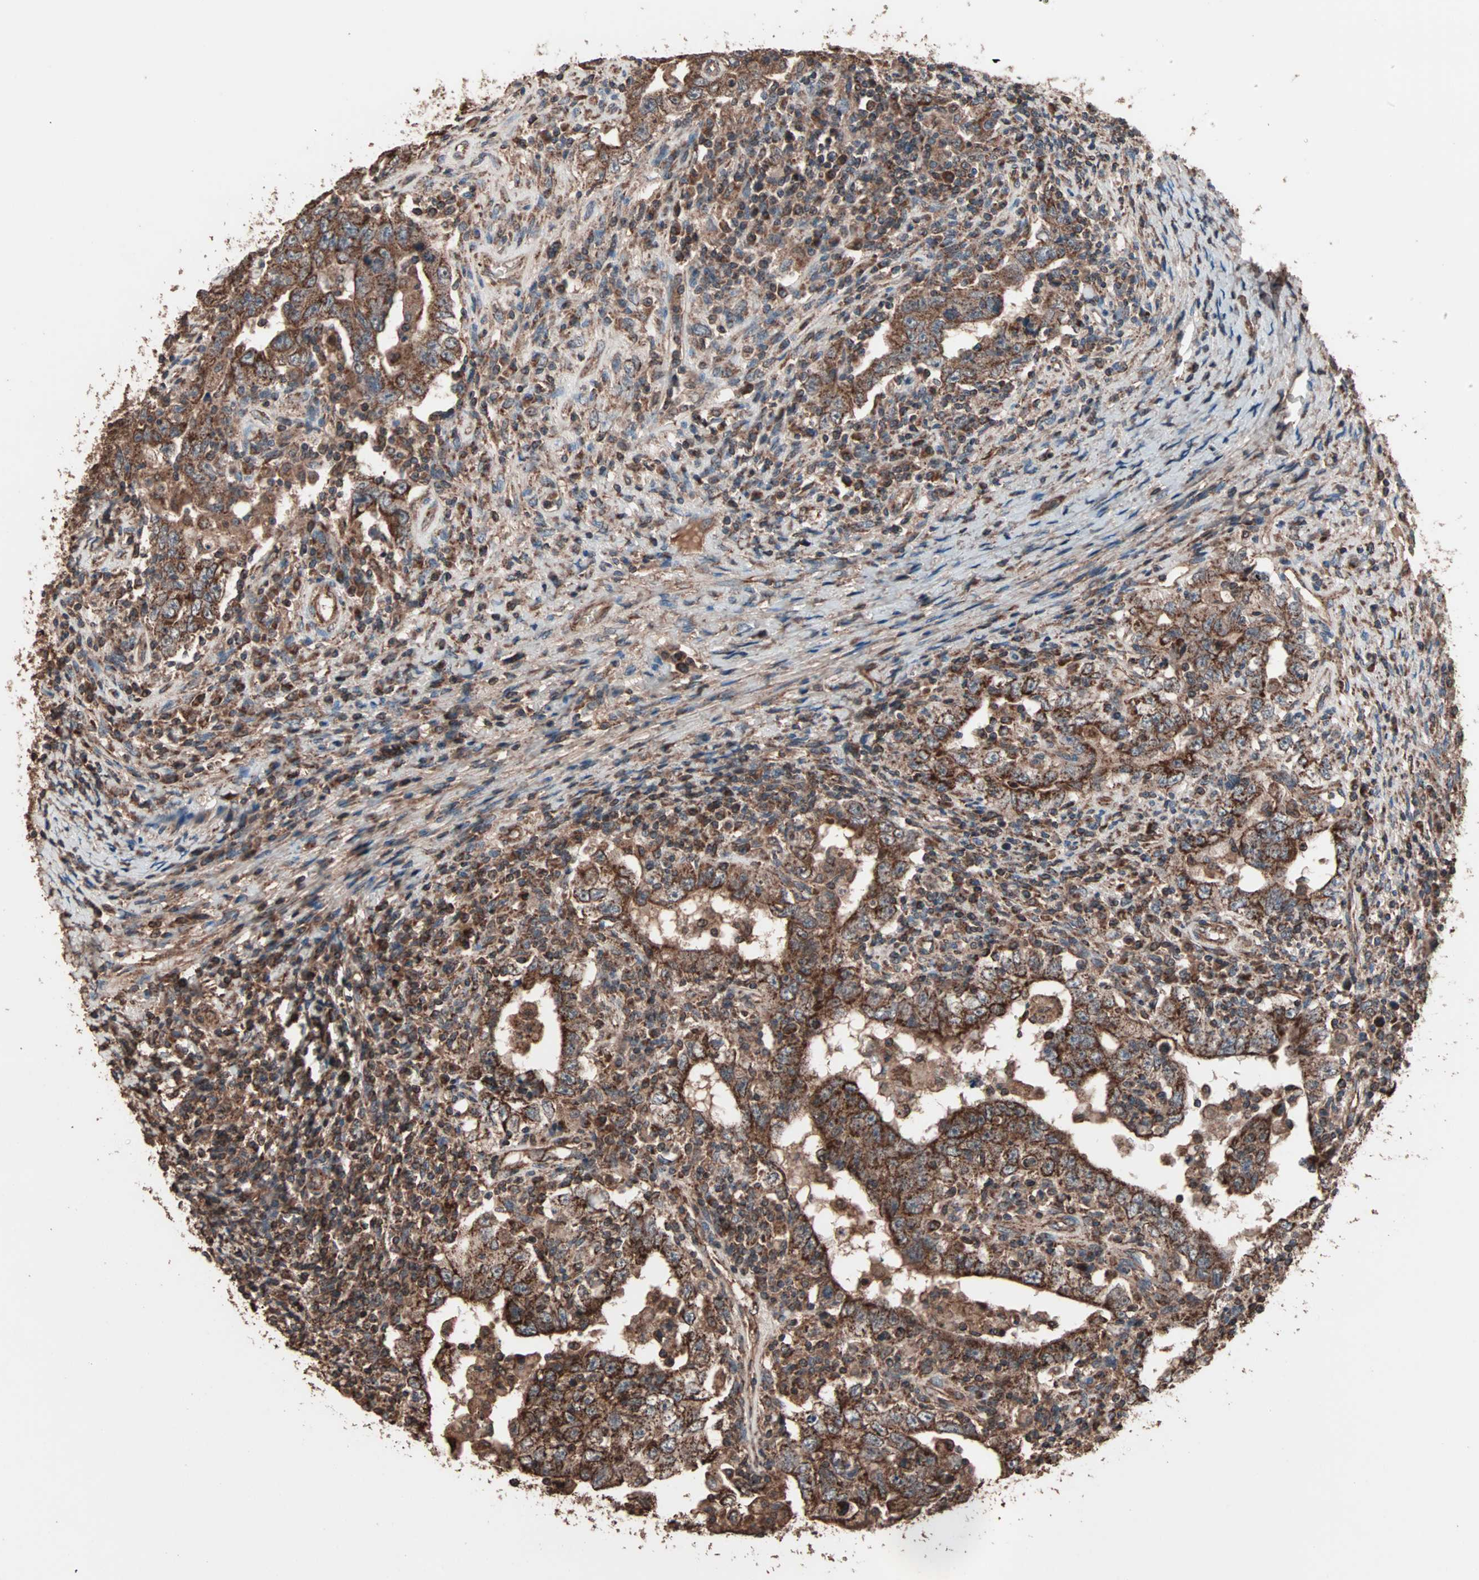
{"staining": {"intensity": "strong", "quantity": ">75%", "location": "cytoplasmic/membranous"}, "tissue": "testis cancer", "cell_type": "Tumor cells", "image_type": "cancer", "snomed": [{"axis": "morphology", "description": "Carcinoma, Embryonal, NOS"}, {"axis": "topography", "description": "Testis"}], "caption": "Immunohistochemical staining of human testis cancer (embryonal carcinoma) shows high levels of strong cytoplasmic/membranous positivity in about >75% of tumor cells.", "gene": "MRPL2", "patient": {"sex": "male", "age": 26}}